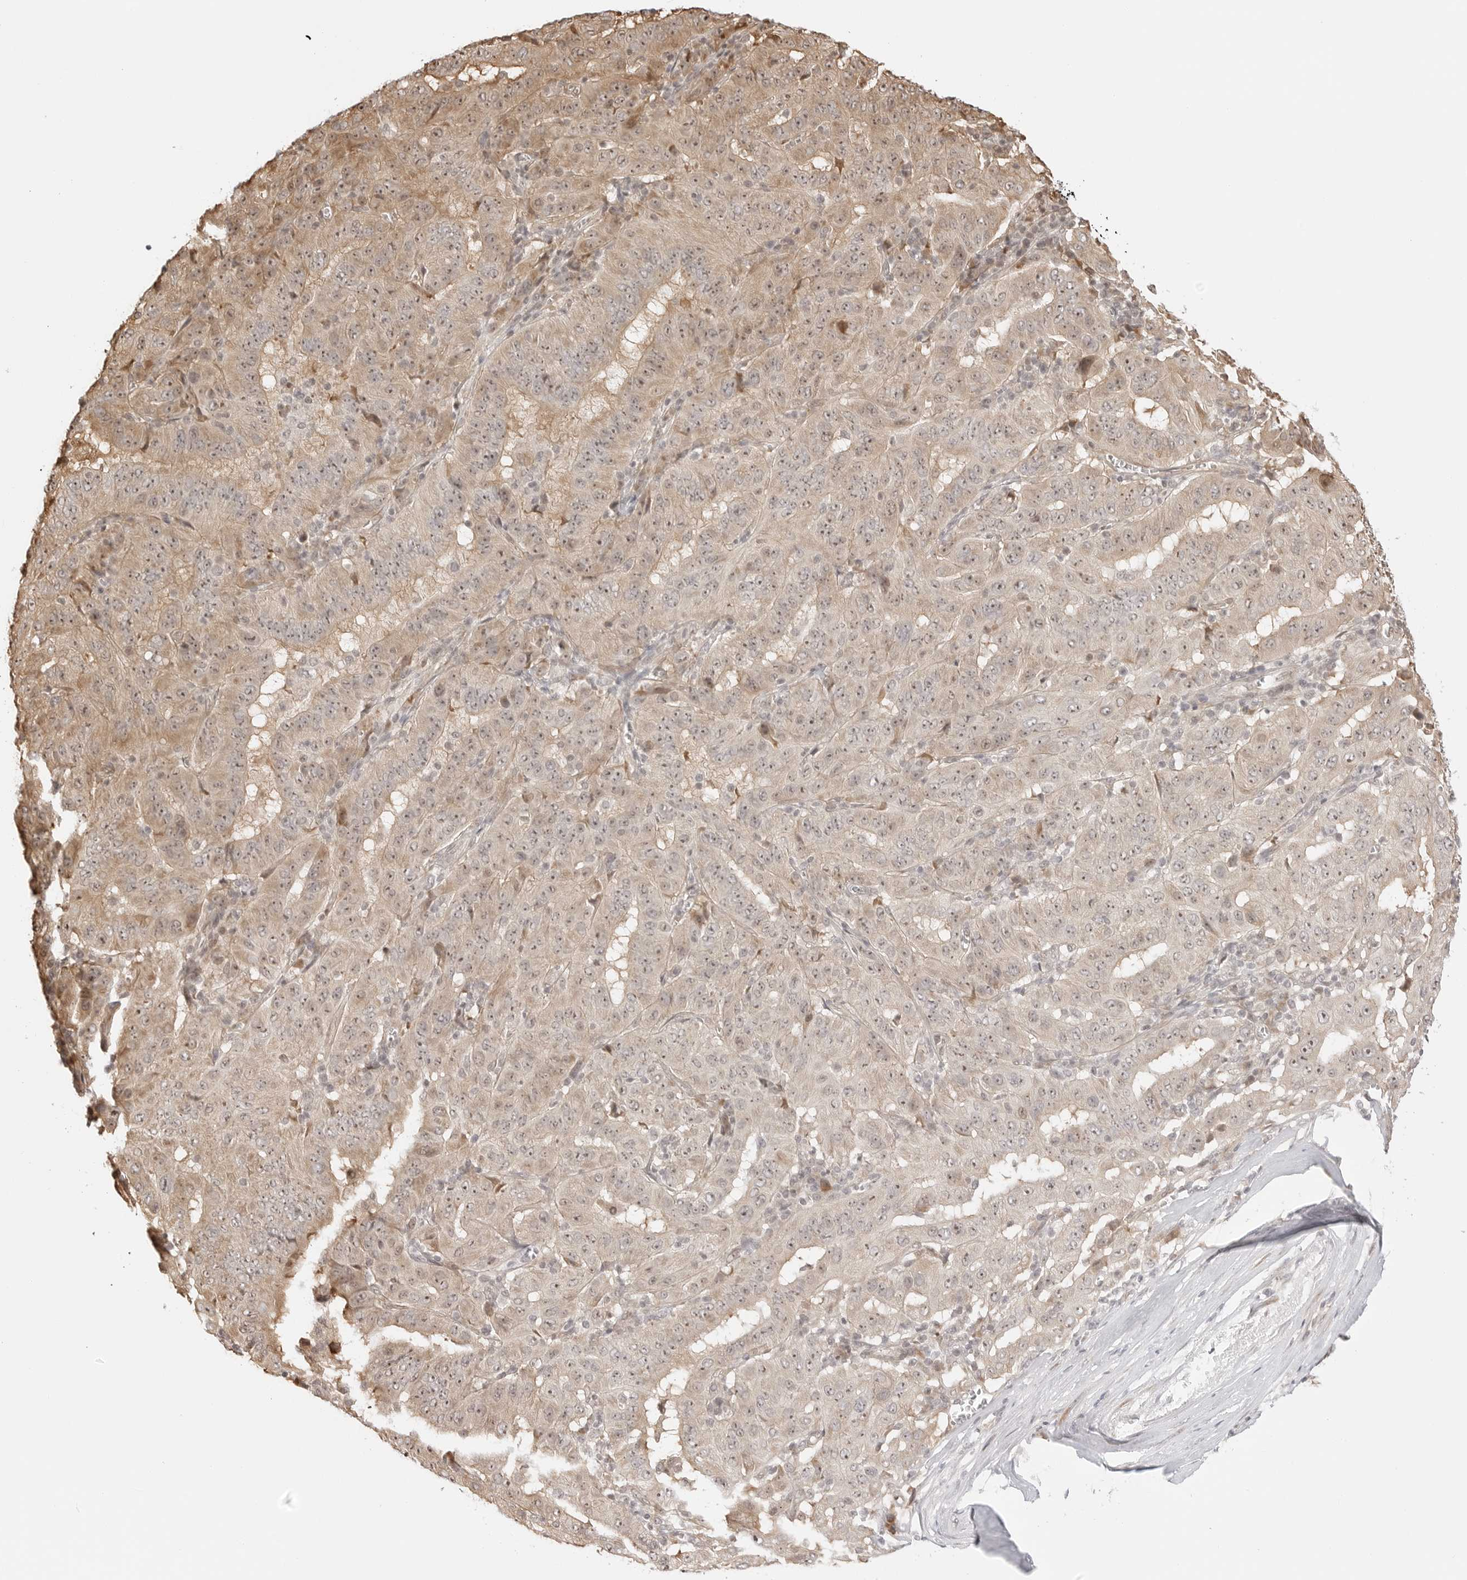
{"staining": {"intensity": "weak", "quantity": ">75%", "location": "cytoplasmic/membranous,nuclear"}, "tissue": "pancreatic cancer", "cell_type": "Tumor cells", "image_type": "cancer", "snomed": [{"axis": "morphology", "description": "Adenocarcinoma, NOS"}, {"axis": "topography", "description": "Pancreas"}], "caption": "Brown immunohistochemical staining in human adenocarcinoma (pancreatic) demonstrates weak cytoplasmic/membranous and nuclear positivity in approximately >75% of tumor cells.", "gene": "FKBP14", "patient": {"sex": "male", "age": 63}}